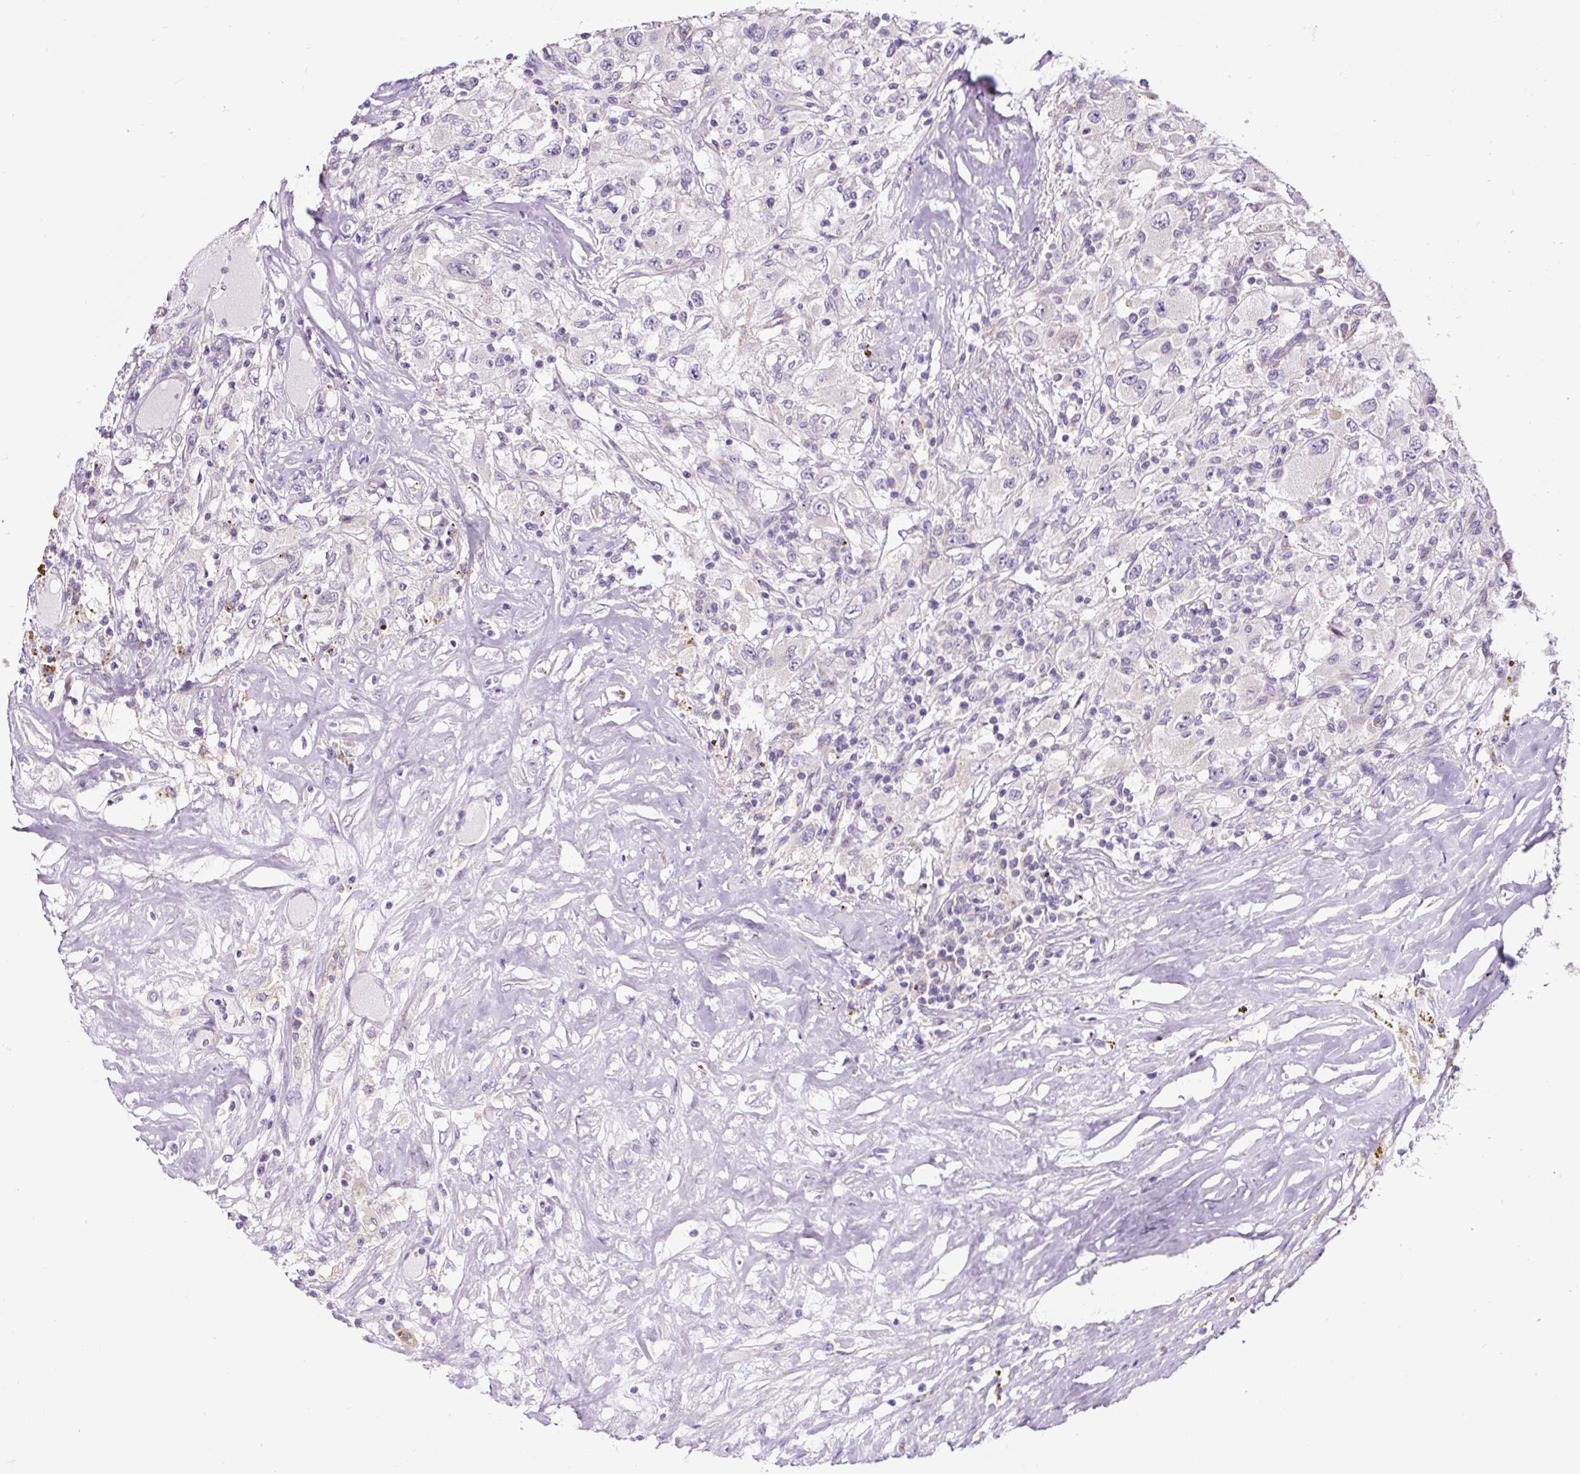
{"staining": {"intensity": "negative", "quantity": "none", "location": "none"}, "tissue": "renal cancer", "cell_type": "Tumor cells", "image_type": "cancer", "snomed": [{"axis": "morphology", "description": "Adenocarcinoma, NOS"}, {"axis": "topography", "description": "Kidney"}], "caption": "A histopathology image of human renal adenocarcinoma is negative for staining in tumor cells. Nuclei are stained in blue.", "gene": "HPS4", "patient": {"sex": "female", "age": 67}}